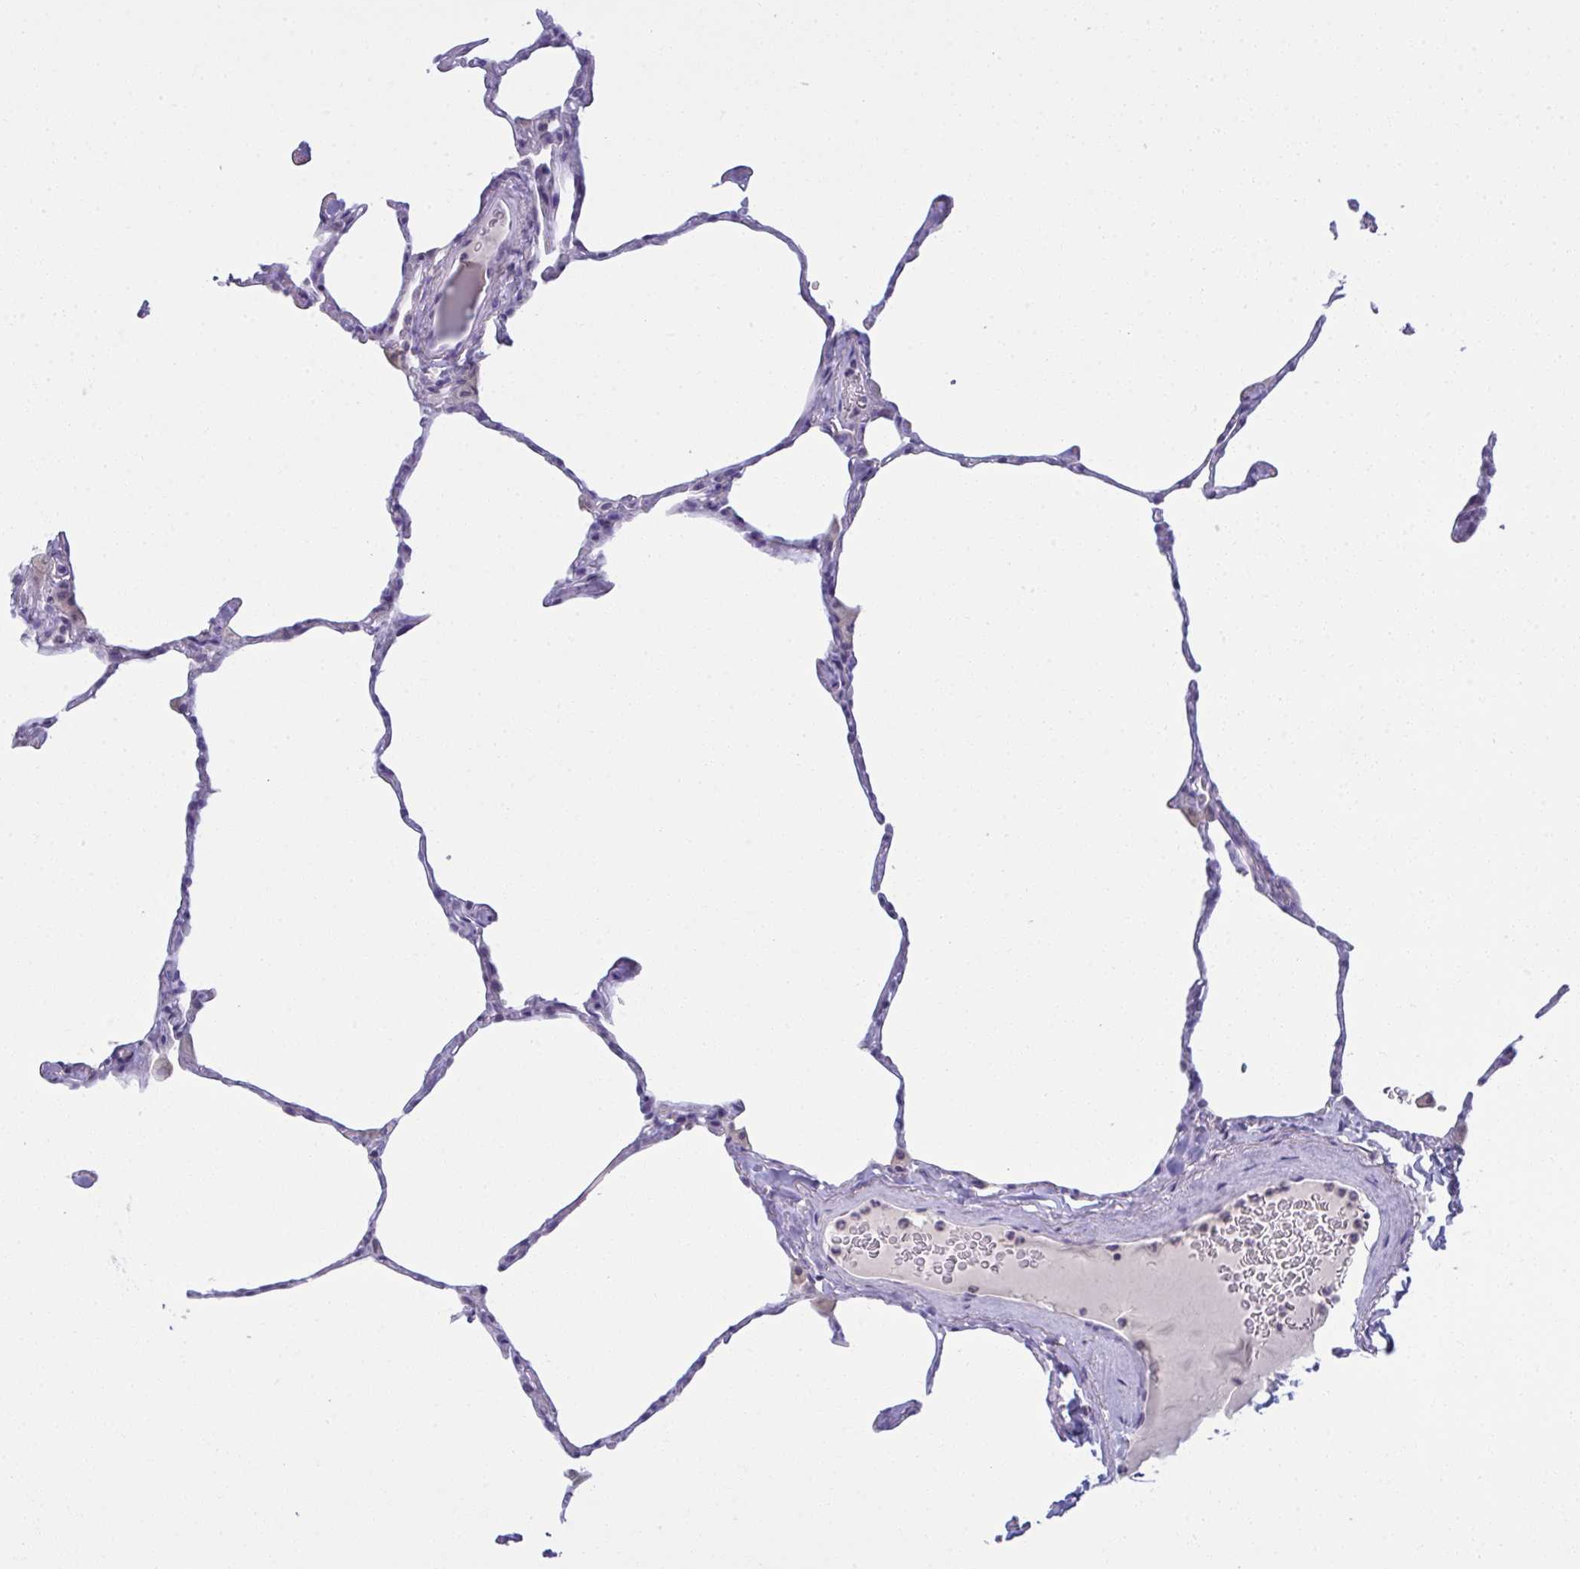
{"staining": {"intensity": "negative", "quantity": "none", "location": "none"}, "tissue": "lung", "cell_type": "Alveolar cells", "image_type": "normal", "snomed": [{"axis": "morphology", "description": "Normal tissue, NOS"}, {"axis": "topography", "description": "Lung"}], "caption": "Immunohistochemistry of benign human lung demonstrates no staining in alveolar cells.", "gene": "RANBP2", "patient": {"sex": "male", "age": 65}}